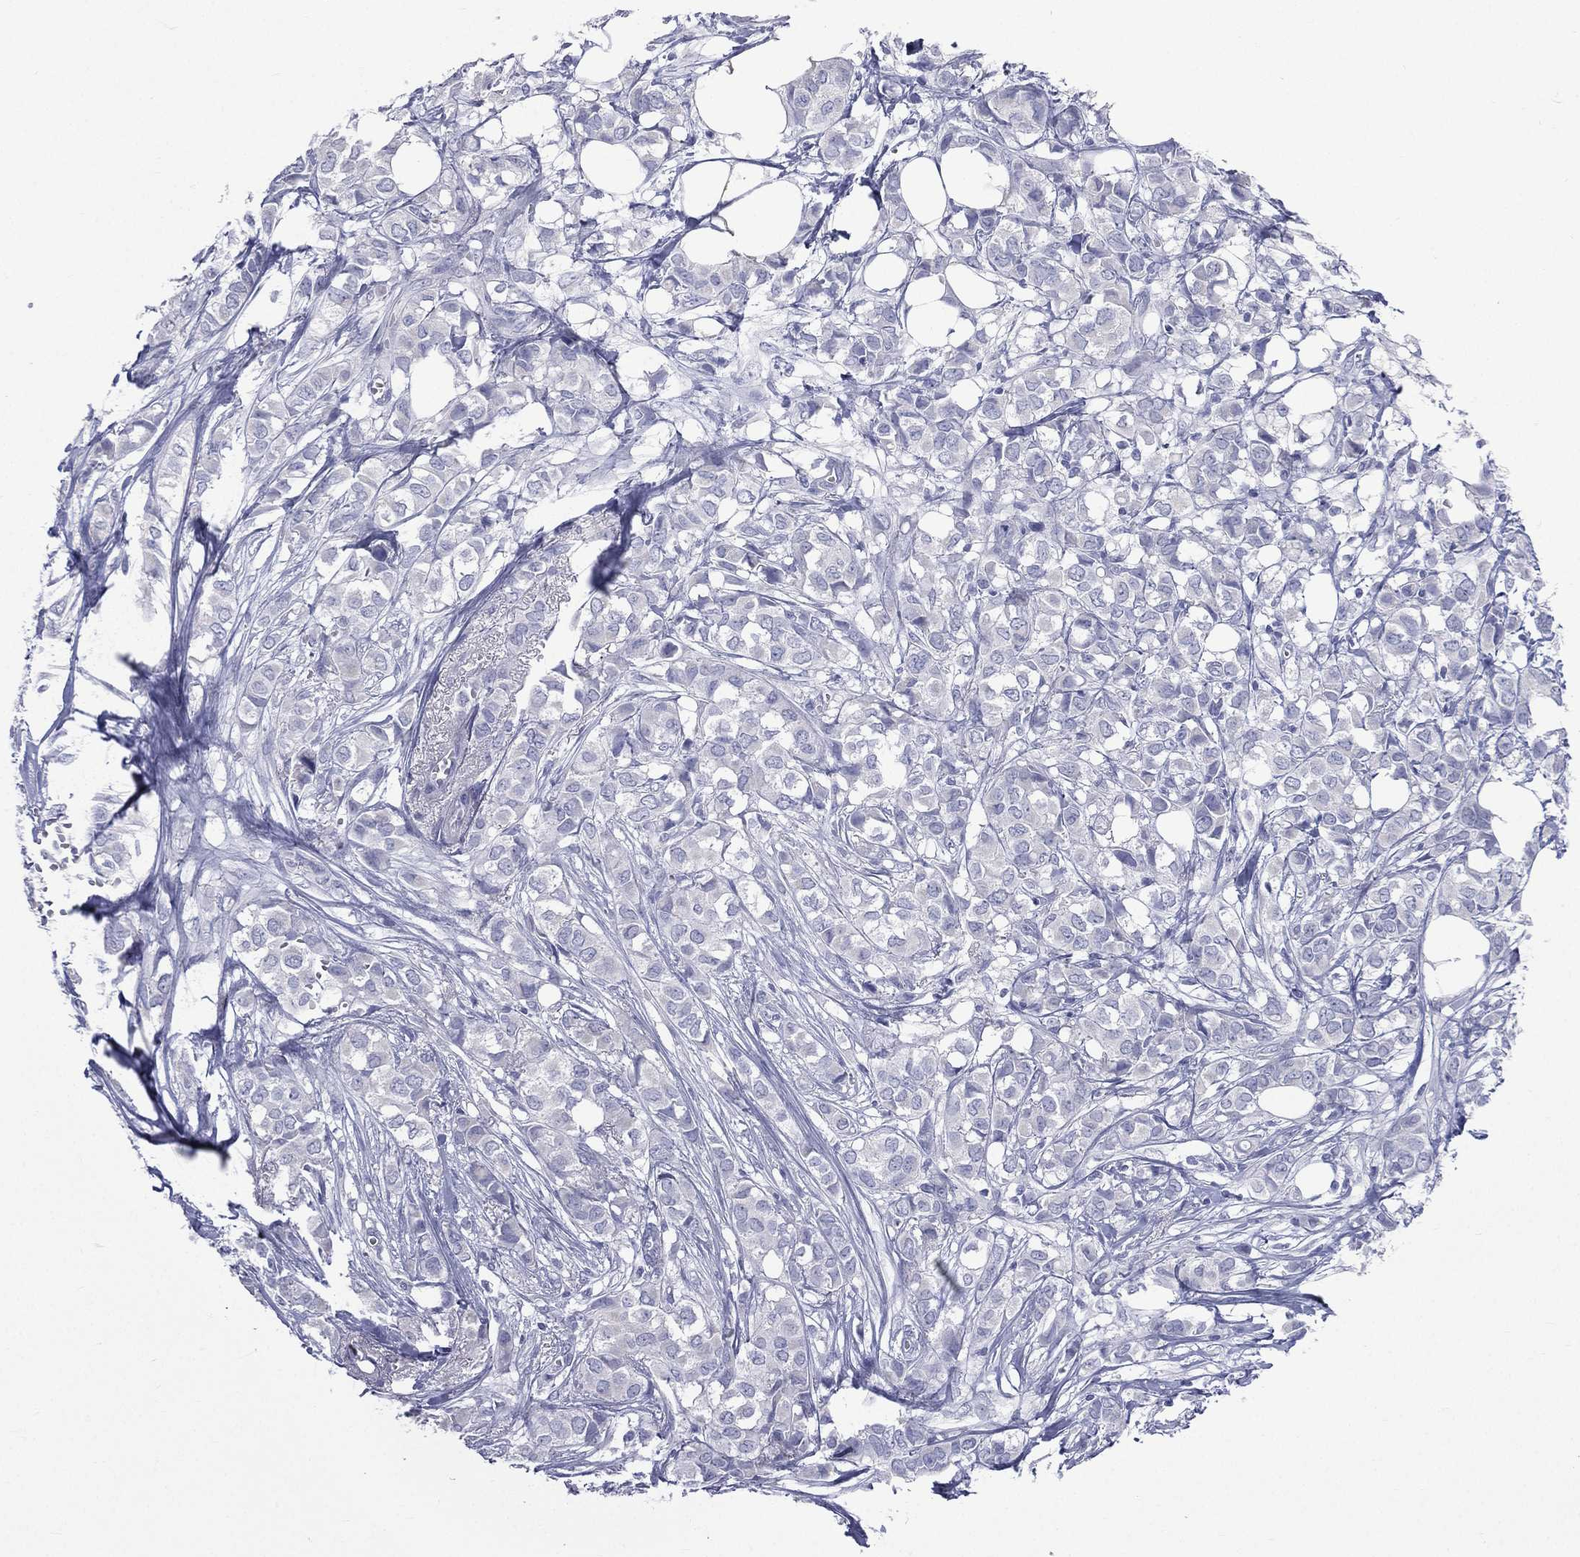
{"staining": {"intensity": "negative", "quantity": "none", "location": "none"}, "tissue": "breast cancer", "cell_type": "Tumor cells", "image_type": "cancer", "snomed": [{"axis": "morphology", "description": "Duct carcinoma"}, {"axis": "topography", "description": "Breast"}], "caption": "Immunohistochemical staining of human breast cancer (infiltrating ductal carcinoma) displays no significant positivity in tumor cells. Nuclei are stained in blue.", "gene": "CES2", "patient": {"sex": "female", "age": 85}}